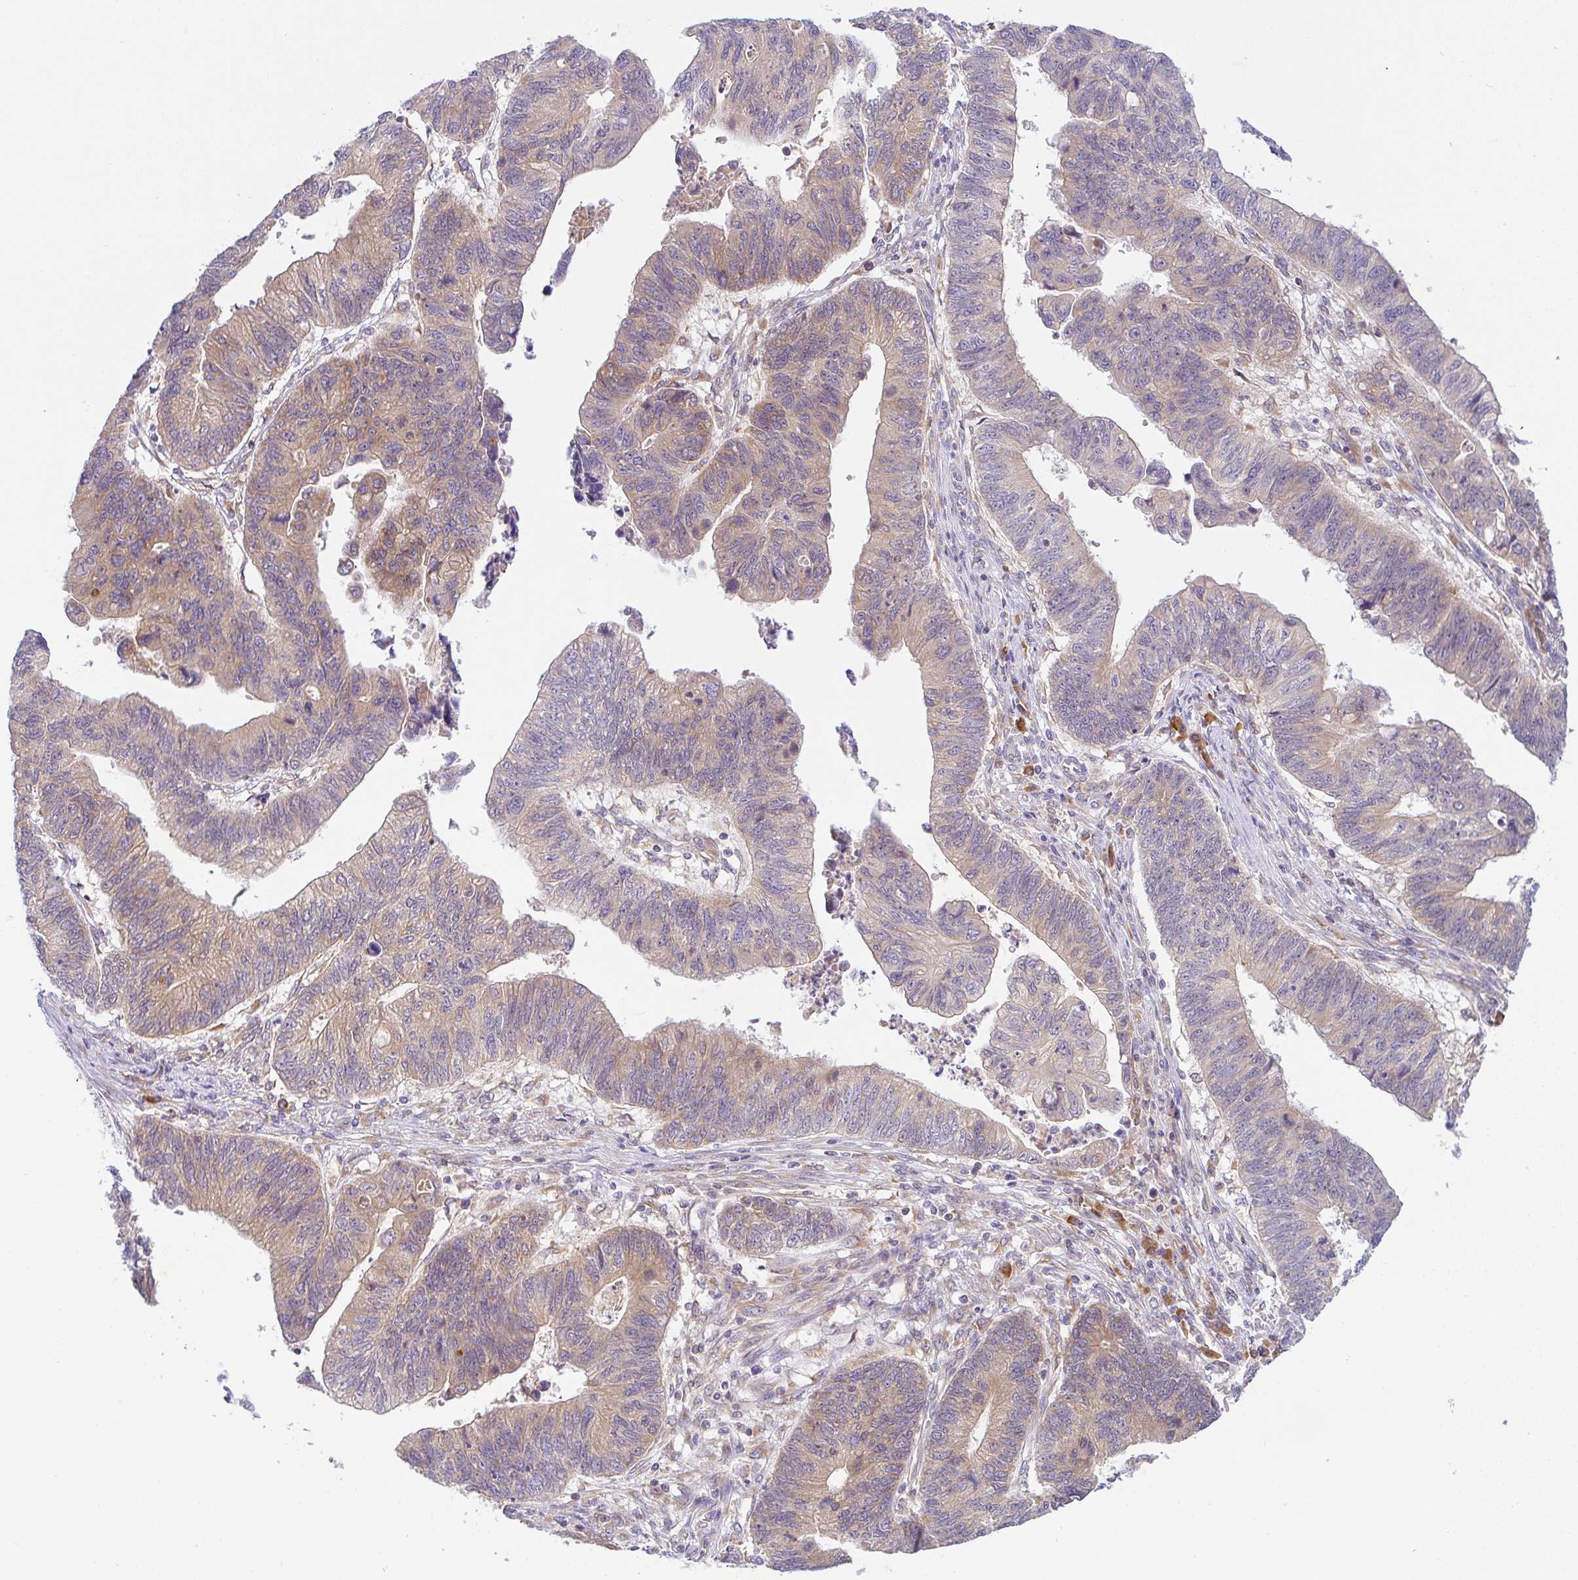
{"staining": {"intensity": "weak", "quantity": ">75%", "location": "cytoplasmic/membranous"}, "tissue": "stomach cancer", "cell_type": "Tumor cells", "image_type": "cancer", "snomed": [{"axis": "morphology", "description": "Adenocarcinoma, NOS"}, {"axis": "topography", "description": "Stomach"}], "caption": "Protein staining reveals weak cytoplasmic/membranous staining in about >75% of tumor cells in stomach cancer (adenocarcinoma).", "gene": "DERL2", "patient": {"sex": "male", "age": 59}}